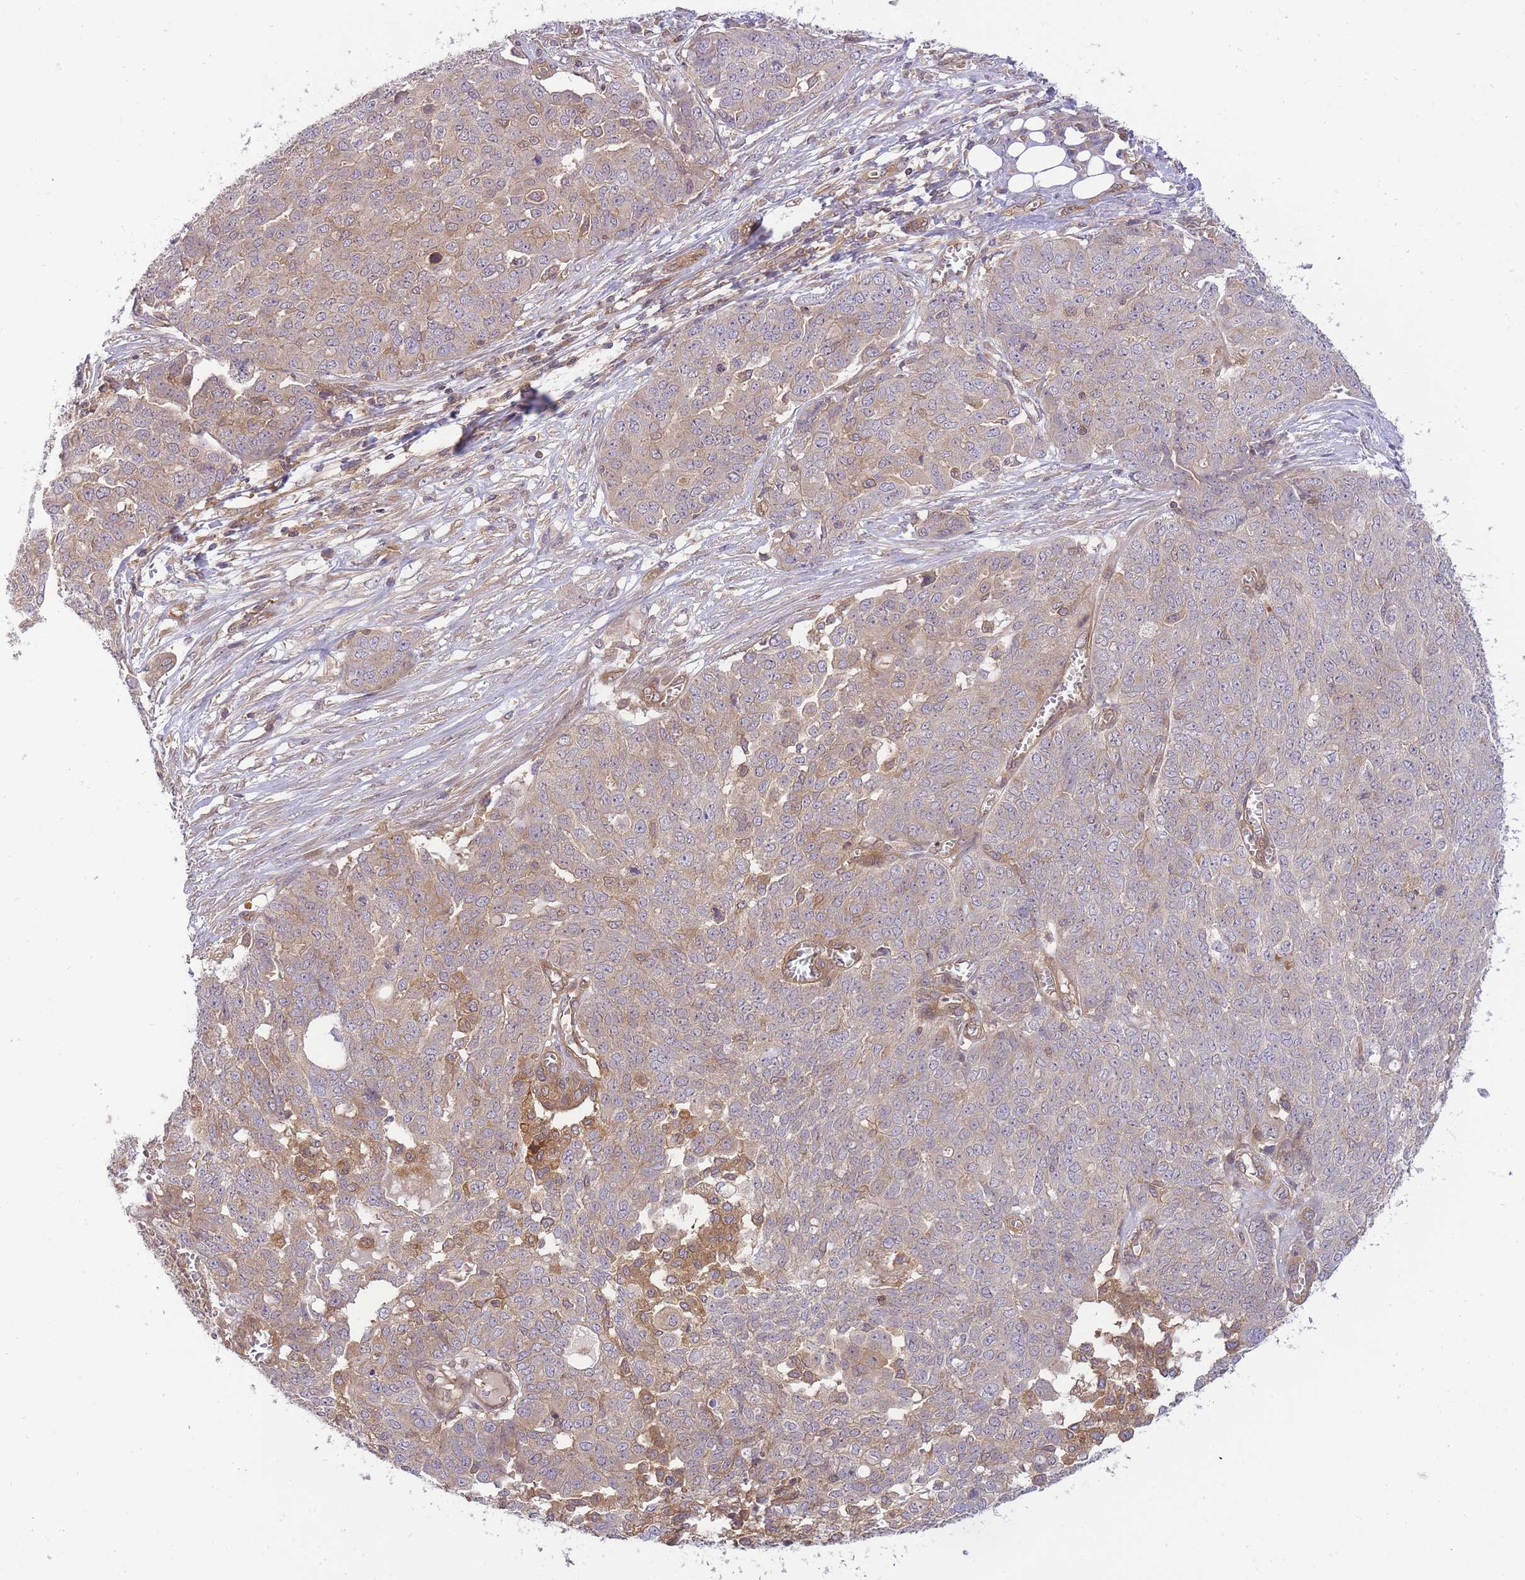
{"staining": {"intensity": "weak", "quantity": "25%-75%", "location": "cytoplasmic/membranous"}, "tissue": "ovarian cancer", "cell_type": "Tumor cells", "image_type": "cancer", "snomed": [{"axis": "morphology", "description": "Cystadenocarcinoma, serous, NOS"}, {"axis": "topography", "description": "Soft tissue"}, {"axis": "topography", "description": "Ovary"}], "caption": "IHC photomicrograph of human serous cystadenocarcinoma (ovarian) stained for a protein (brown), which reveals low levels of weak cytoplasmic/membranous positivity in approximately 25%-75% of tumor cells.", "gene": "PREP", "patient": {"sex": "female", "age": 57}}